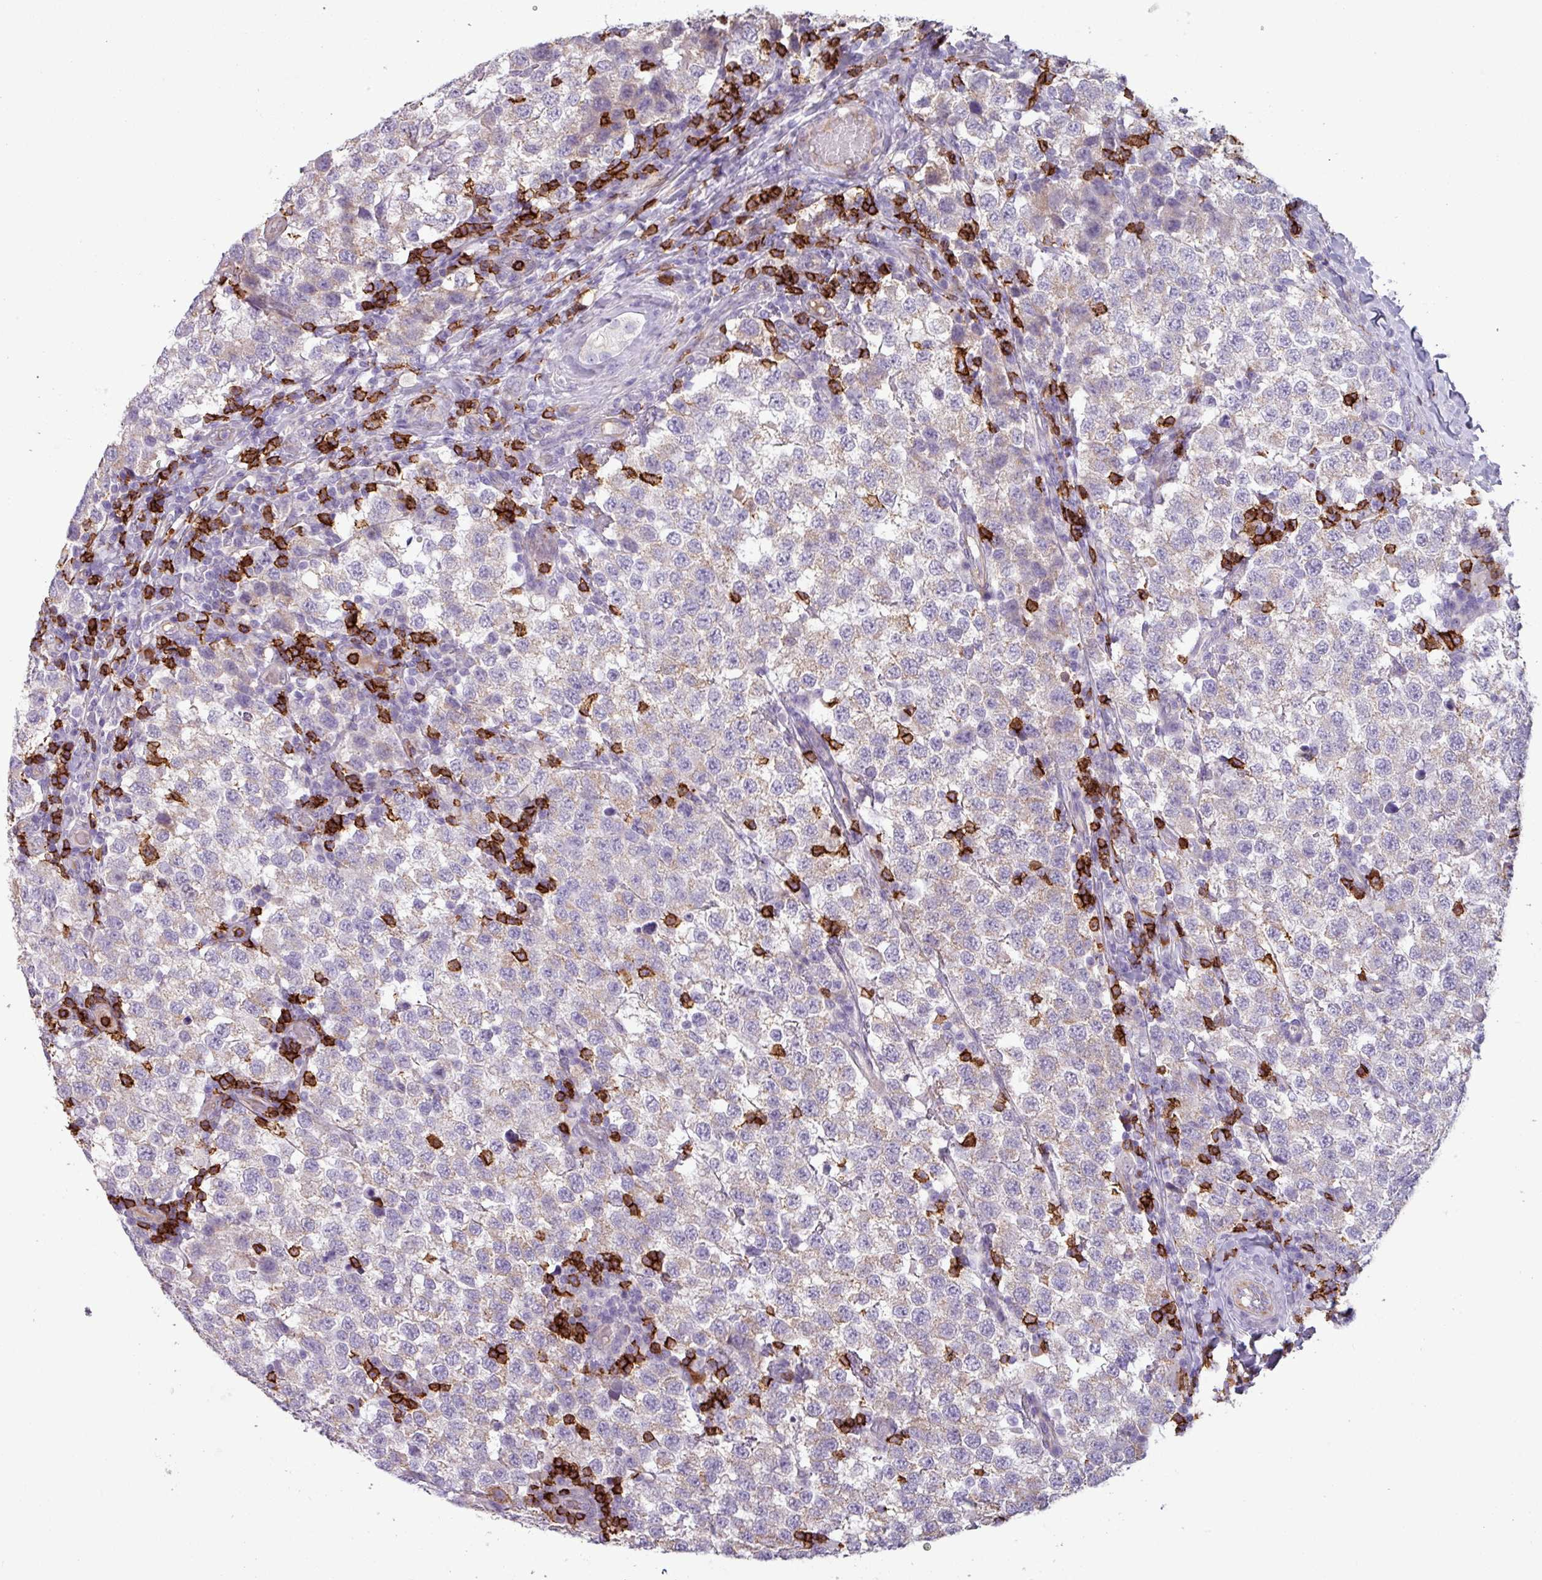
{"staining": {"intensity": "weak", "quantity": "25%-75%", "location": "cytoplasmic/membranous"}, "tissue": "testis cancer", "cell_type": "Tumor cells", "image_type": "cancer", "snomed": [{"axis": "morphology", "description": "Seminoma, NOS"}, {"axis": "topography", "description": "Testis"}], "caption": "DAB (3,3'-diaminobenzidine) immunohistochemical staining of testis cancer (seminoma) exhibits weak cytoplasmic/membranous protein staining in about 25%-75% of tumor cells. The protein of interest is shown in brown color, while the nuclei are stained blue.", "gene": "CD8A", "patient": {"sex": "male", "age": 34}}